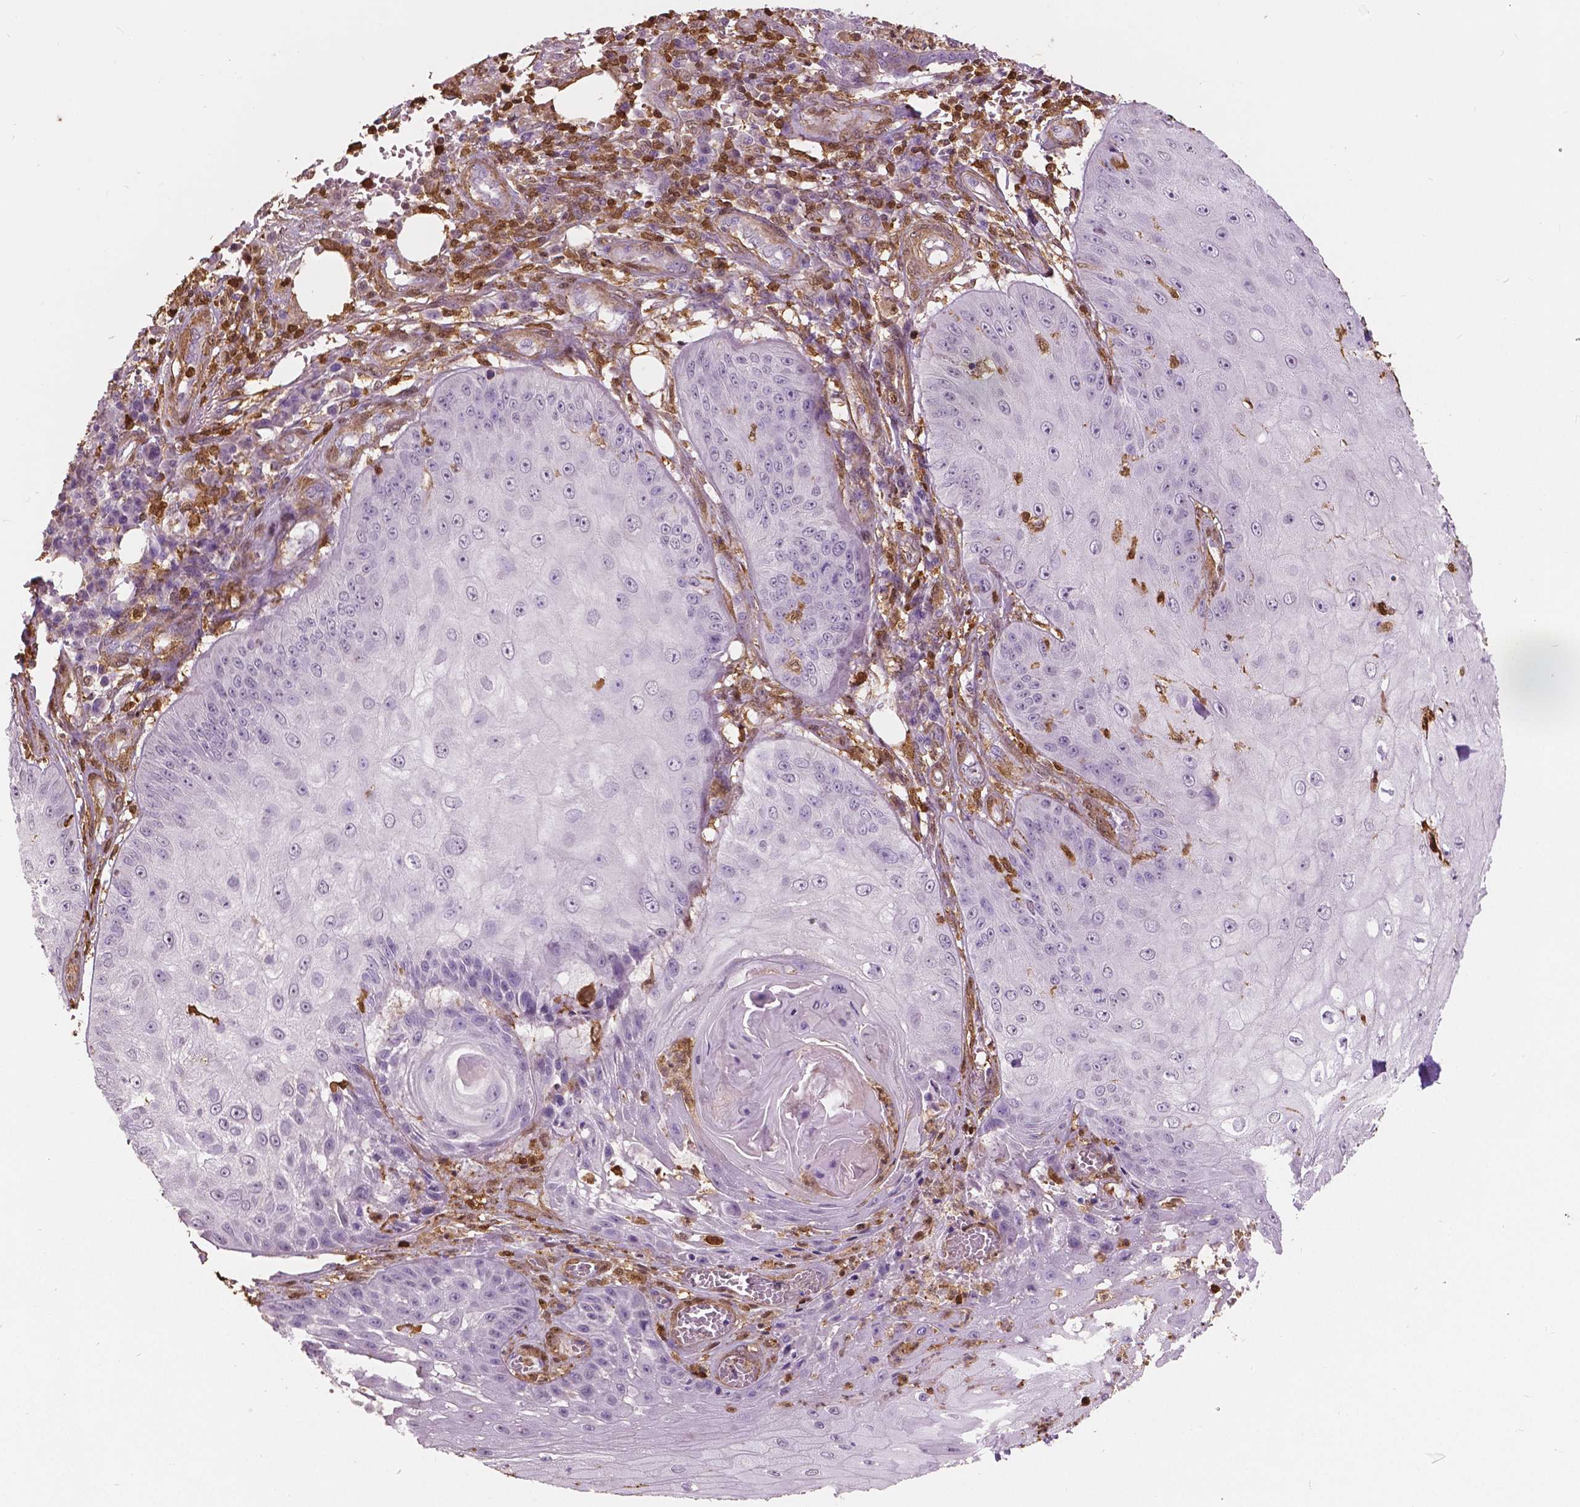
{"staining": {"intensity": "negative", "quantity": "none", "location": "none"}, "tissue": "skin cancer", "cell_type": "Tumor cells", "image_type": "cancer", "snomed": [{"axis": "morphology", "description": "Squamous cell carcinoma, NOS"}, {"axis": "topography", "description": "Skin"}], "caption": "Human skin cancer (squamous cell carcinoma) stained for a protein using immunohistochemistry (IHC) reveals no expression in tumor cells.", "gene": "S100A4", "patient": {"sex": "male", "age": 70}}